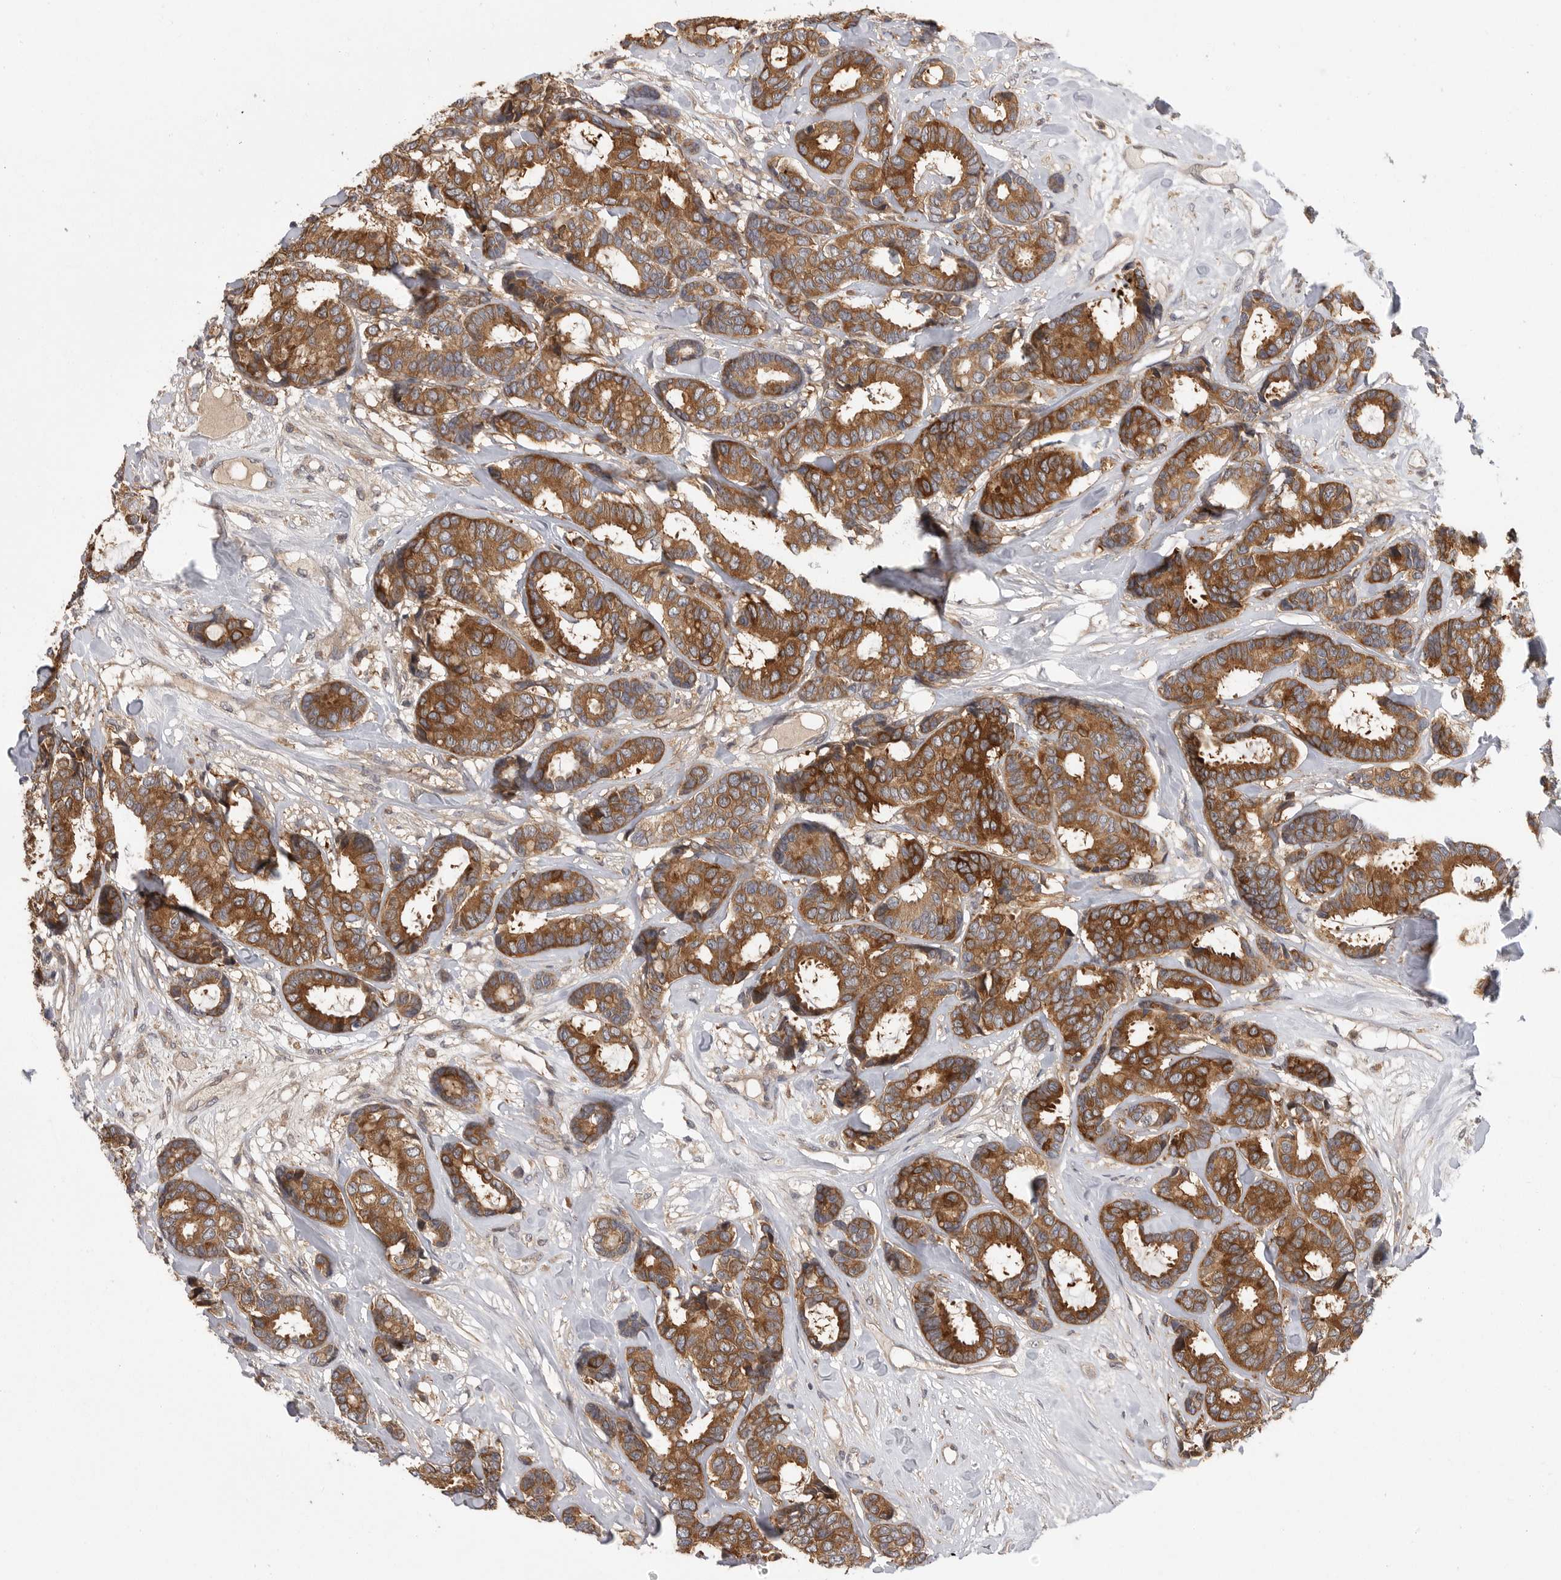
{"staining": {"intensity": "moderate", "quantity": ">75%", "location": "cytoplasmic/membranous"}, "tissue": "breast cancer", "cell_type": "Tumor cells", "image_type": "cancer", "snomed": [{"axis": "morphology", "description": "Duct carcinoma"}, {"axis": "topography", "description": "Breast"}], "caption": "IHC of human breast cancer shows medium levels of moderate cytoplasmic/membranous expression in about >75% of tumor cells.", "gene": "OXR1", "patient": {"sex": "female", "age": 87}}